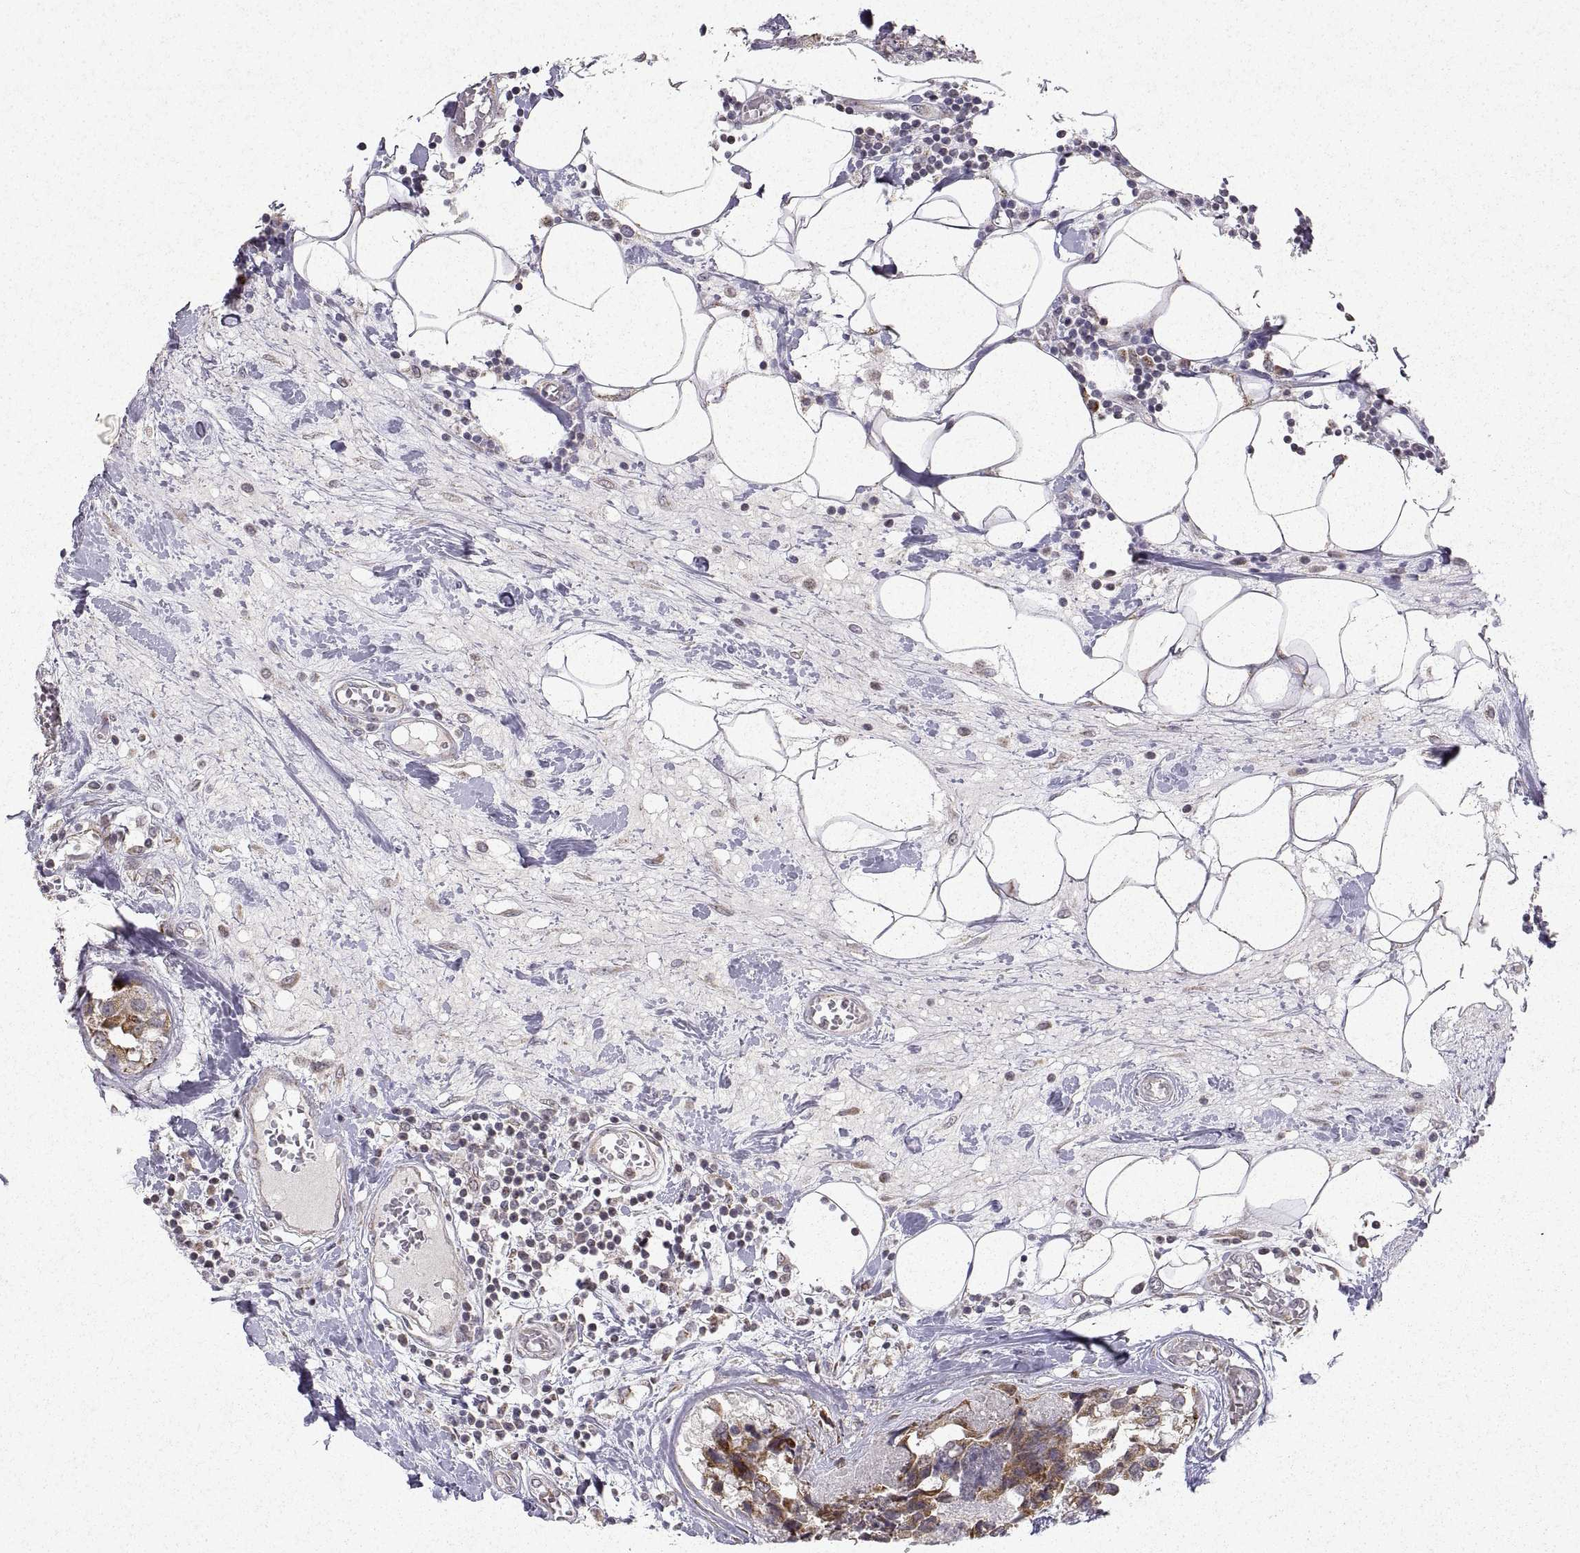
{"staining": {"intensity": "moderate", "quantity": "25%-75%", "location": "cytoplasmic/membranous"}, "tissue": "breast cancer", "cell_type": "Tumor cells", "image_type": "cancer", "snomed": [{"axis": "morphology", "description": "Lobular carcinoma"}, {"axis": "topography", "description": "Breast"}], "caption": "This micrograph reveals IHC staining of human lobular carcinoma (breast), with medium moderate cytoplasmic/membranous staining in approximately 25%-75% of tumor cells.", "gene": "MANBAL", "patient": {"sex": "female", "age": 59}}